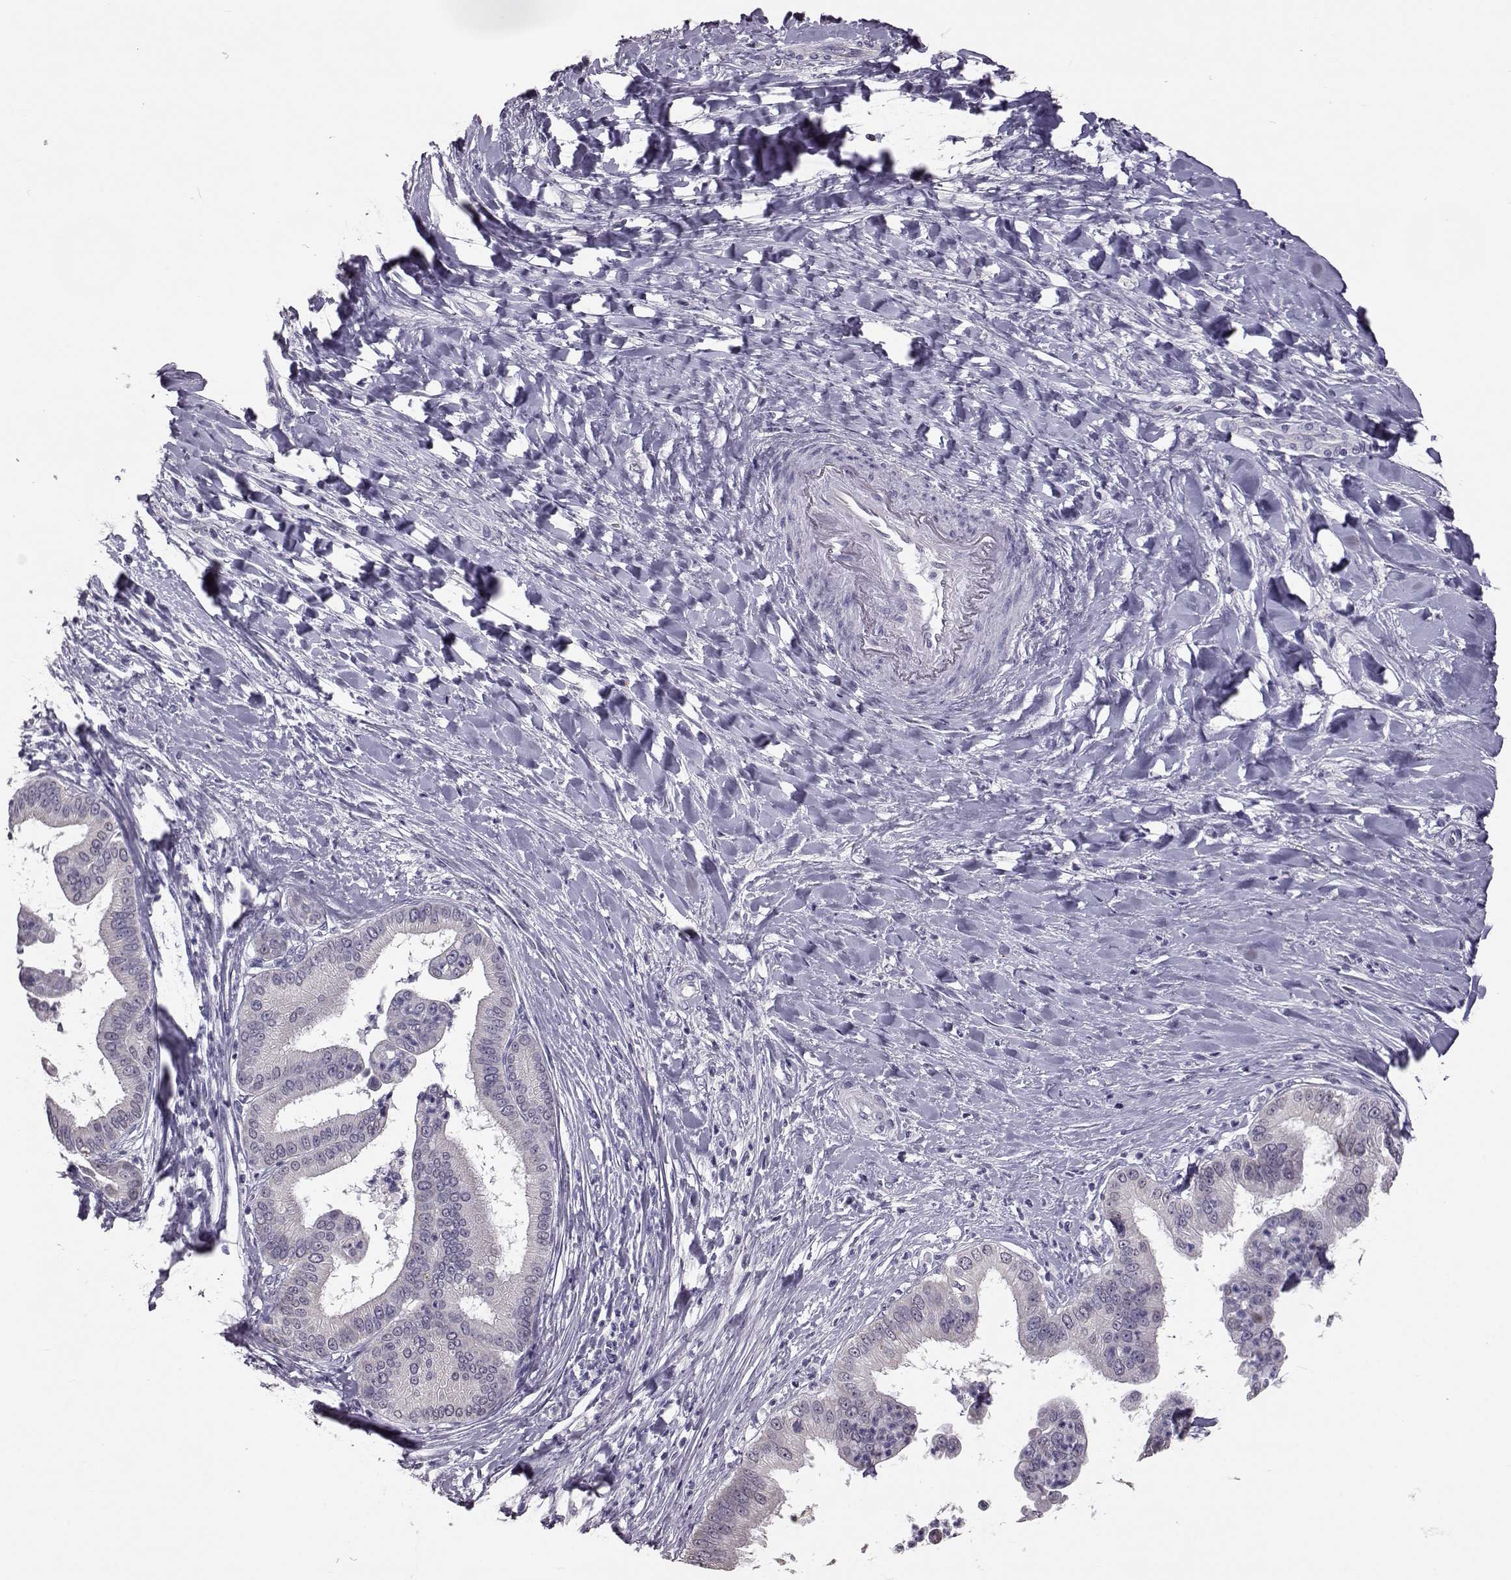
{"staining": {"intensity": "negative", "quantity": "none", "location": "none"}, "tissue": "liver cancer", "cell_type": "Tumor cells", "image_type": "cancer", "snomed": [{"axis": "morphology", "description": "Cholangiocarcinoma"}, {"axis": "topography", "description": "Liver"}], "caption": "Immunohistochemistry (IHC) of liver cholangiocarcinoma displays no positivity in tumor cells.", "gene": "ALDH3A1", "patient": {"sex": "female", "age": 54}}